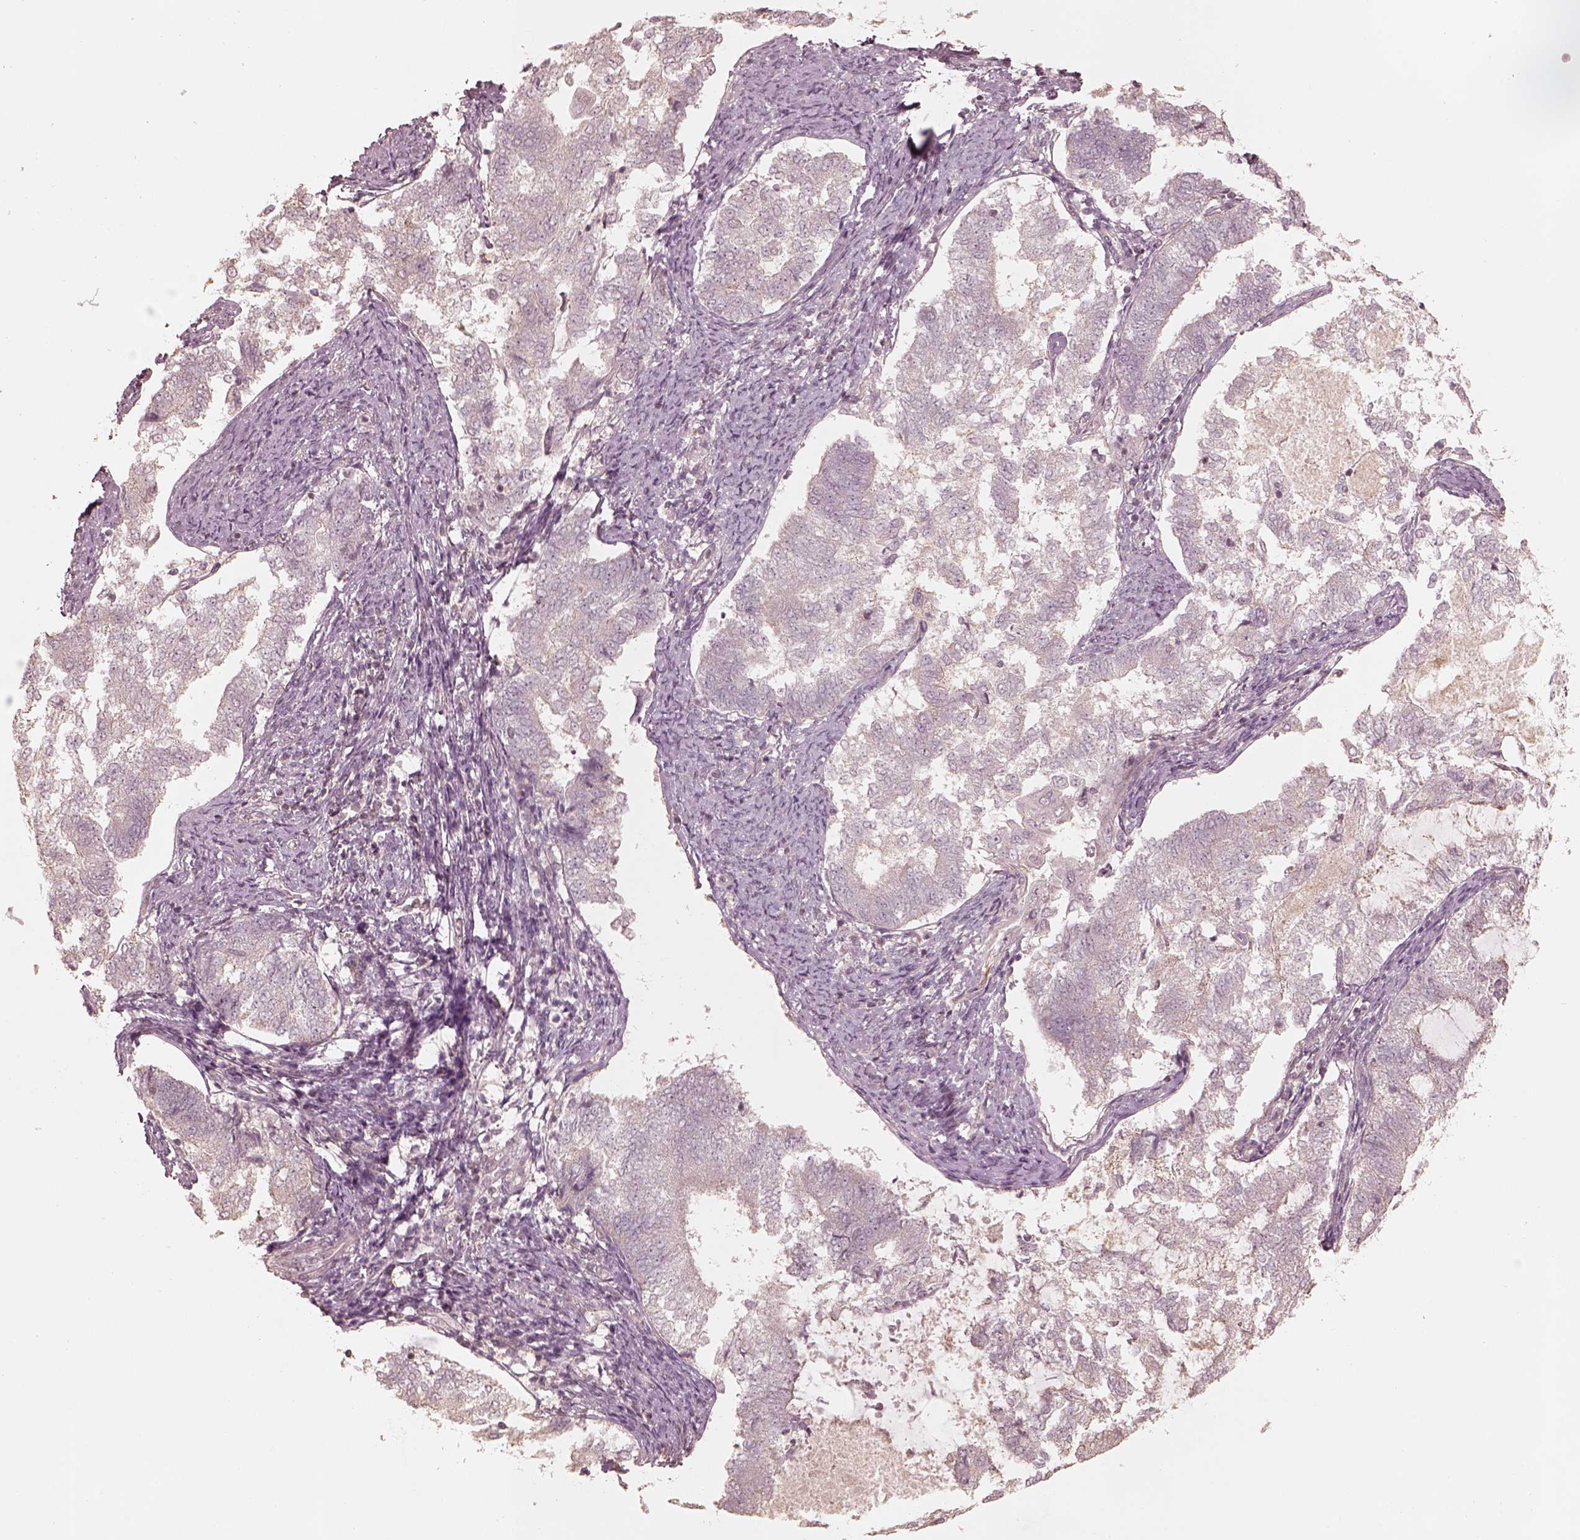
{"staining": {"intensity": "negative", "quantity": "none", "location": "none"}, "tissue": "endometrial cancer", "cell_type": "Tumor cells", "image_type": "cancer", "snomed": [{"axis": "morphology", "description": "Adenocarcinoma, NOS"}, {"axis": "topography", "description": "Endometrium"}], "caption": "Photomicrograph shows no significant protein expression in tumor cells of endometrial cancer.", "gene": "KIF5C", "patient": {"sex": "female", "age": 65}}